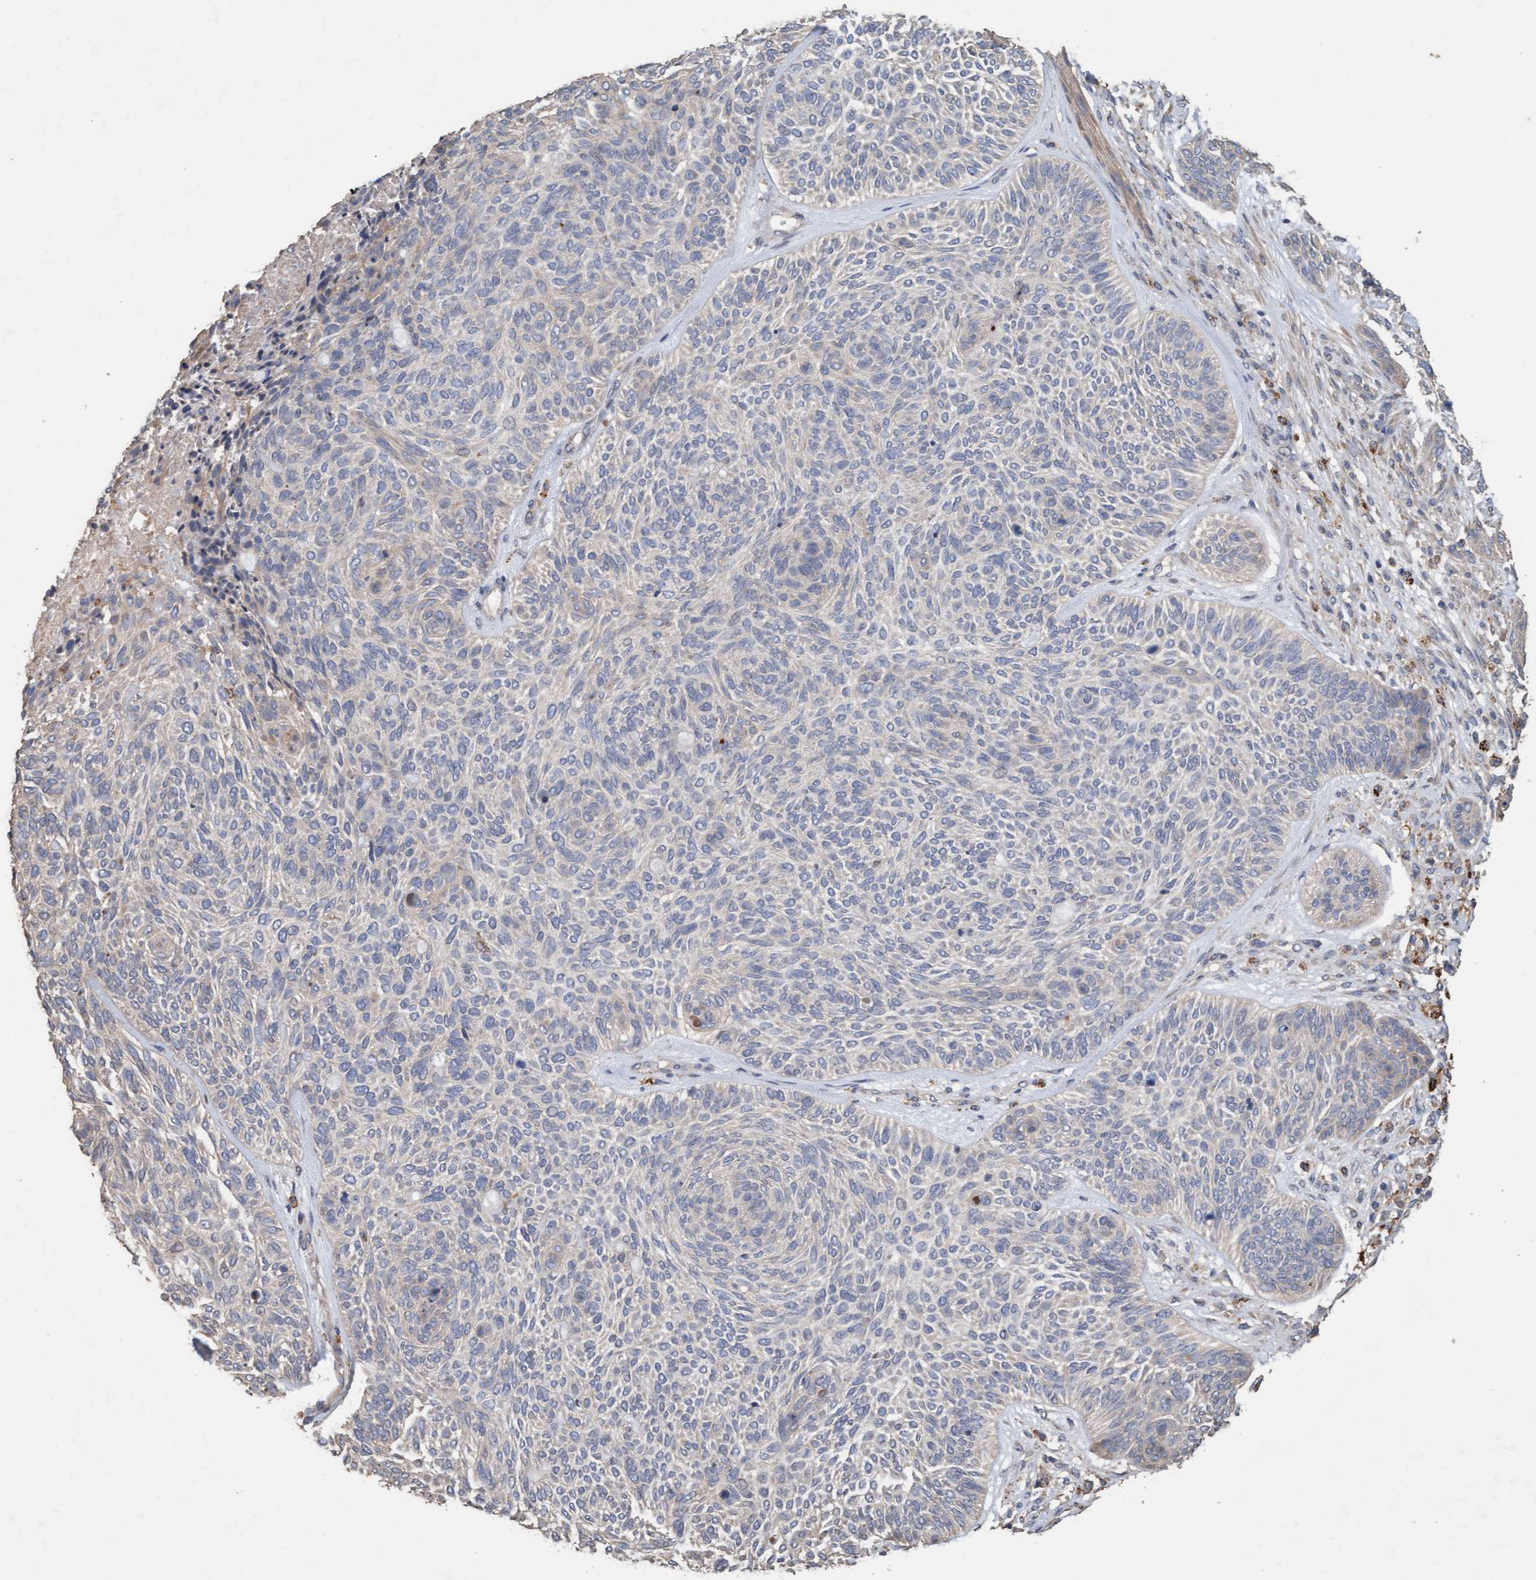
{"staining": {"intensity": "negative", "quantity": "none", "location": "none"}, "tissue": "skin cancer", "cell_type": "Tumor cells", "image_type": "cancer", "snomed": [{"axis": "morphology", "description": "Basal cell carcinoma"}, {"axis": "topography", "description": "Skin"}], "caption": "High magnification brightfield microscopy of skin basal cell carcinoma stained with DAB (3,3'-diaminobenzidine) (brown) and counterstained with hematoxylin (blue): tumor cells show no significant expression. (DAB immunohistochemistry, high magnification).", "gene": "LONRF1", "patient": {"sex": "male", "age": 55}}